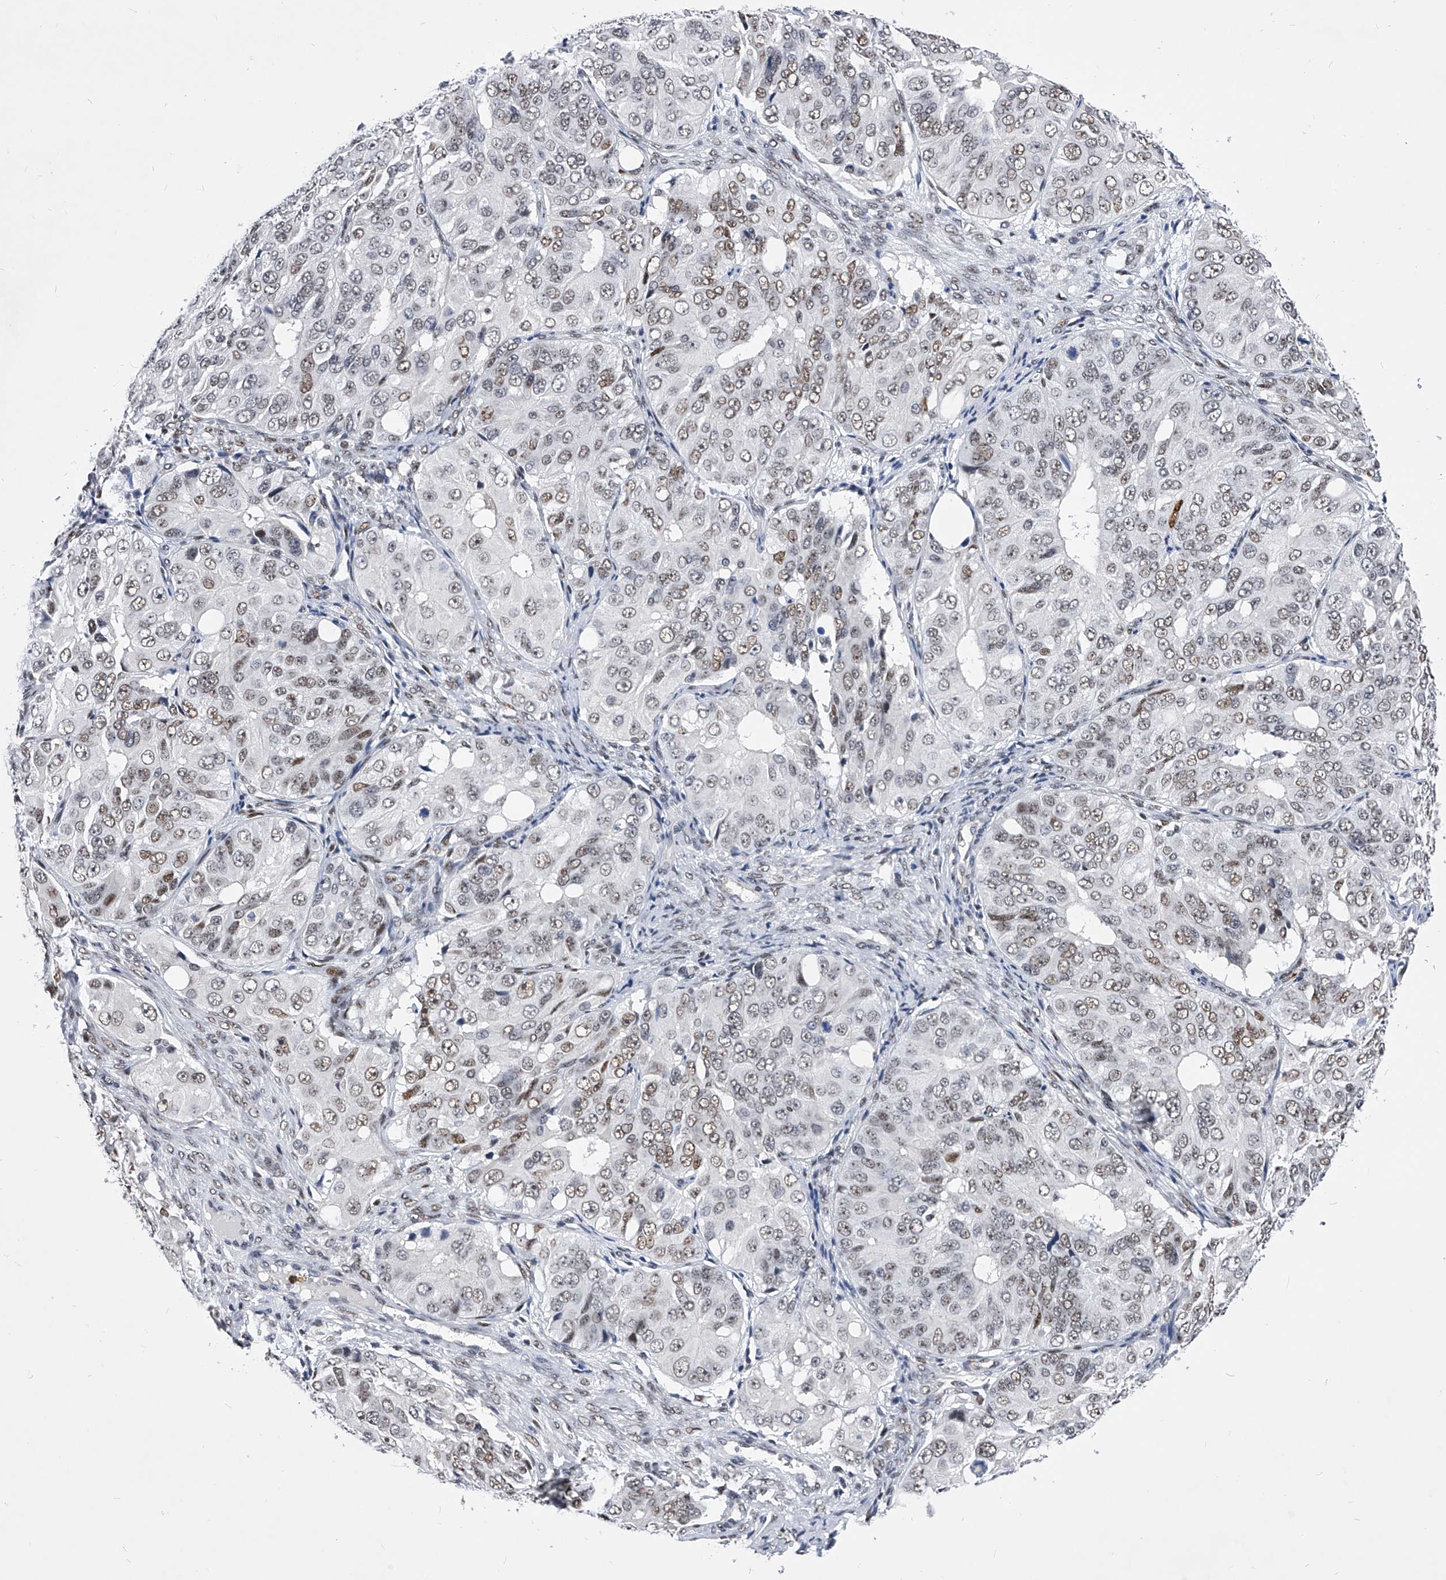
{"staining": {"intensity": "weak", "quantity": ">75%", "location": "nuclear"}, "tissue": "ovarian cancer", "cell_type": "Tumor cells", "image_type": "cancer", "snomed": [{"axis": "morphology", "description": "Carcinoma, endometroid"}, {"axis": "topography", "description": "Ovary"}], "caption": "High-power microscopy captured an immunohistochemistry image of ovarian cancer (endometroid carcinoma), revealing weak nuclear expression in approximately >75% of tumor cells. Using DAB (3,3'-diaminobenzidine) (brown) and hematoxylin (blue) stains, captured at high magnification using brightfield microscopy.", "gene": "TESK2", "patient": {"sex": "female", "age": 51}}